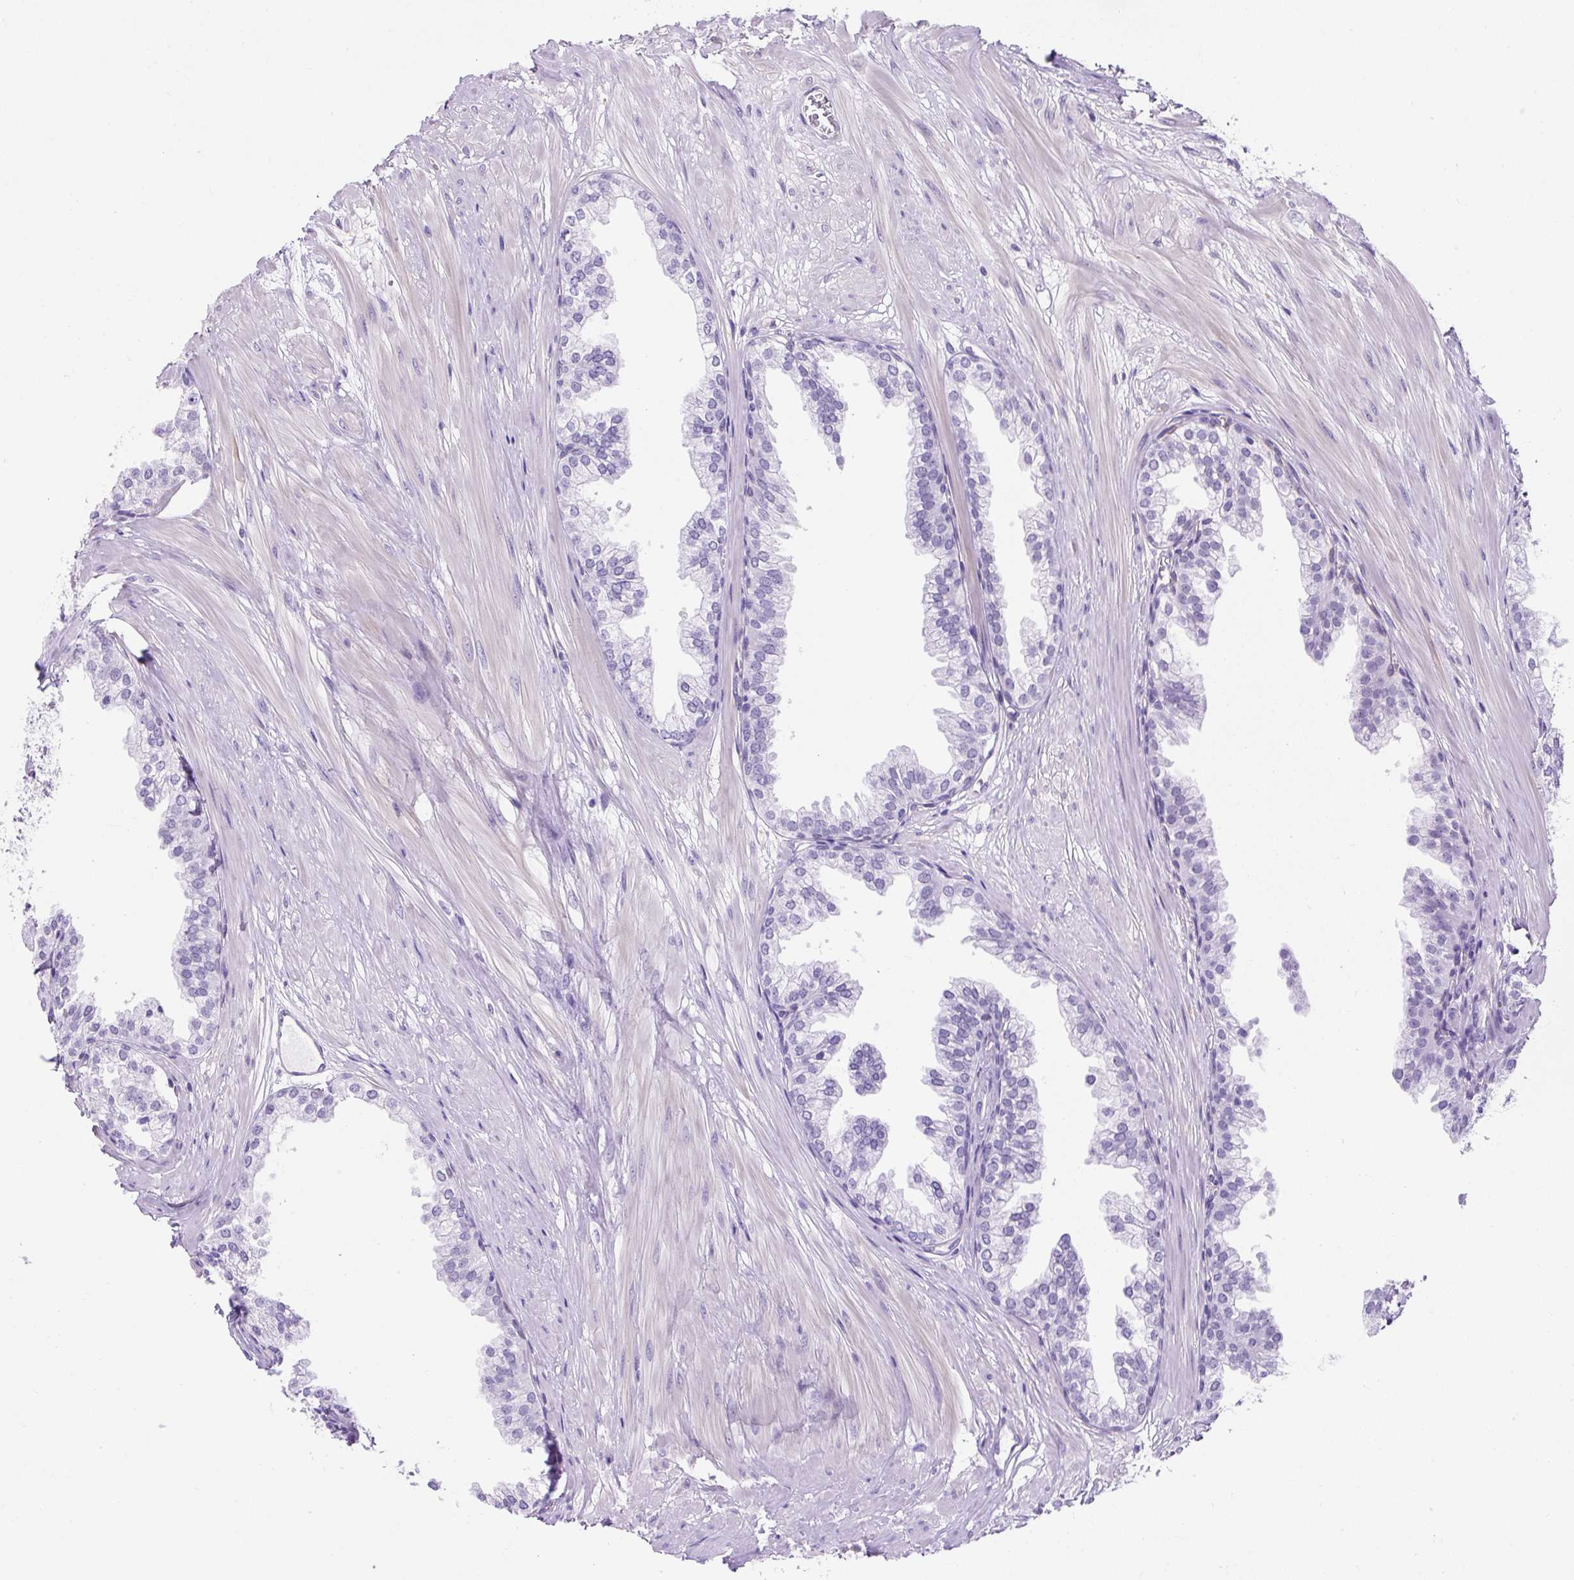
{"staining": {"intensity": "negative", "quantity": "none", "location": "none"}, "tissue": "prostate", "cell_type": "Glandular cells", "image_type": "normal", "snomed": [{"axis": "morphology", "description": "Normal tissue, NOS"}, {"axis": "topography", "description": "Prostate"}, {"axis": "topography", "description": "Peripheral nerve tissue"}], "caption": "High magnification brightfield microscopy of normal prostate stained with DAB (brown) and counterstained with hematoxylin (blue): glandular cells show no significant positivity. (Immunohistochemistry (ihc), brightfield microscopy, high magnification).", "gene": "KRT12", "patient": {"sex": "male", "age": 55}}